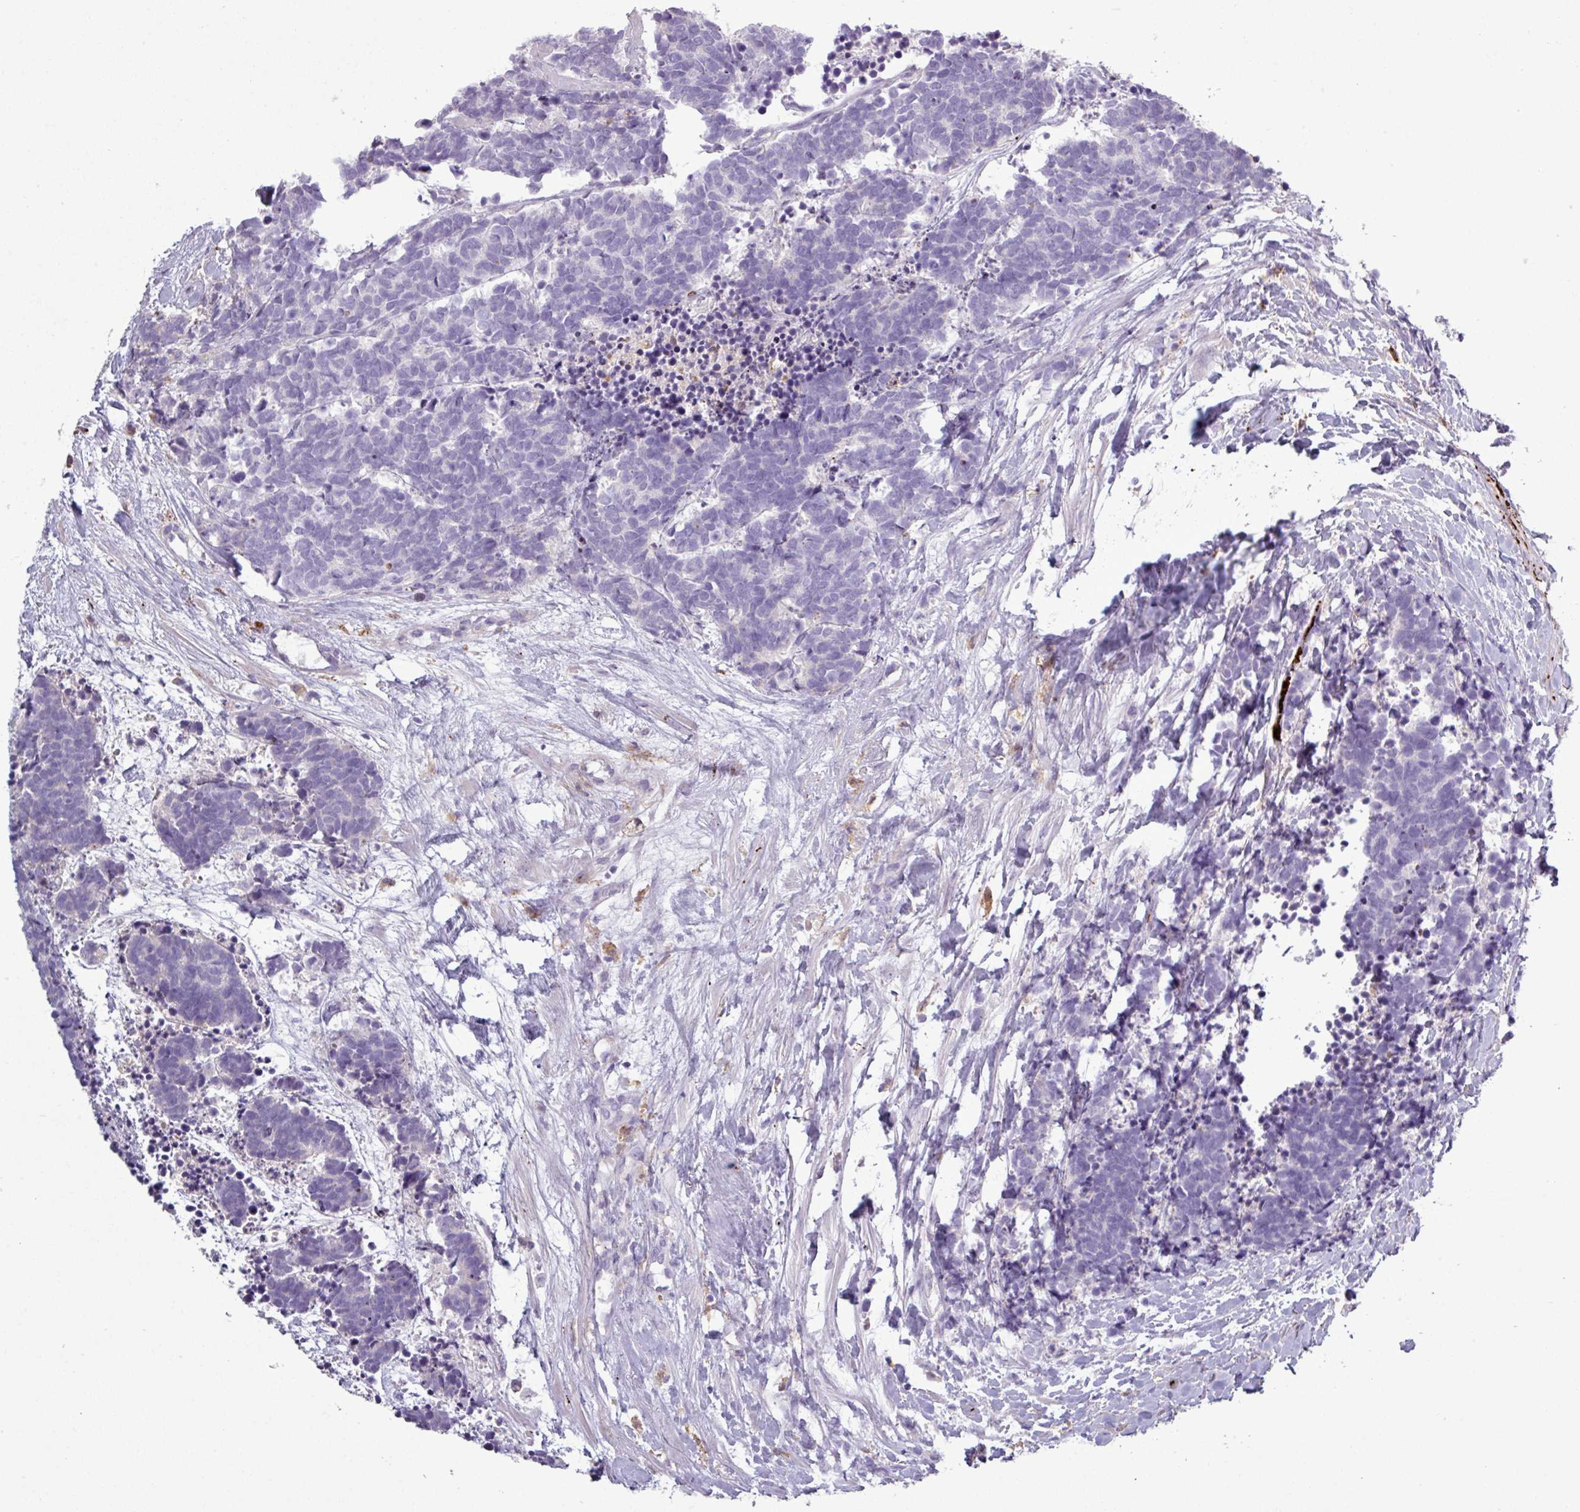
{"staining": {"intensity": "negative", "quantity": "none", "location": "none"}, "tissue": "carcinoid", "cell_type": "Tumor cells", "image_type": "cancer", "snomed": [{"axis": "morphology", "description": "Carcinoma, NOS"}, {"axis": "morphology", "description": "Carcinoid, malignant, NOS"}, {"axis": "topography", "description": "Prostate"}], "caption": "High power microscopy photomicrograph of an immunohistochemistry (IHC) image of malignant carcinoid, revealing no significant staining in tumor cells.", "gene": "C4B", "patient": {"sex": "male", "age": 57}}